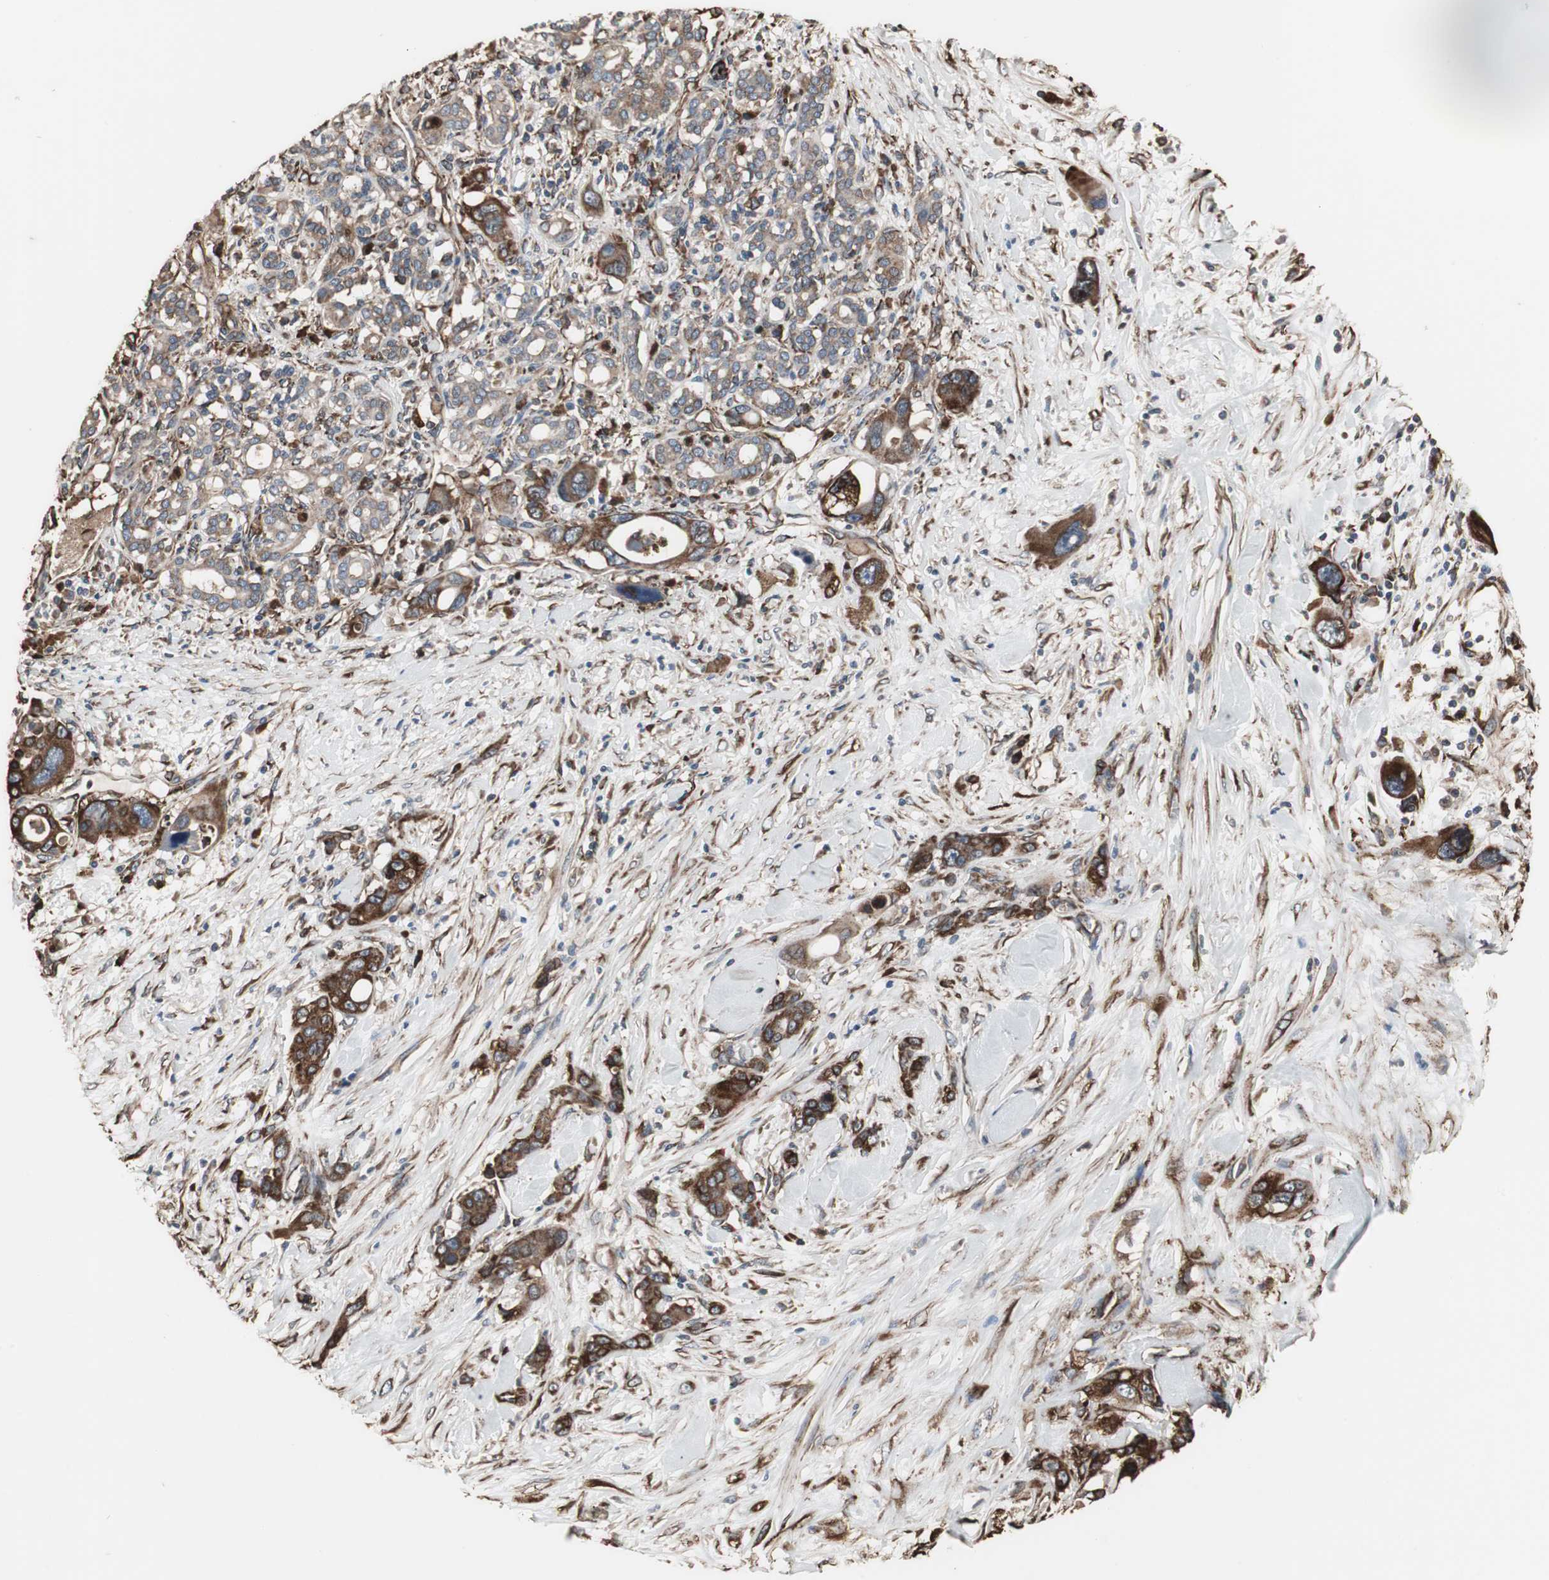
{"staining": {"intensity": "strong", "quantity": ">75%", "location": "cytoplasmic/membranous"}, "tissue": "pancreatic cancer", "cell_type": "Tumor cells", "image_type": "cancer", "snomed": [{"axis": "morphology", "description": "Adenocarcinoma, NOS"}, {"axis": "topography", "description": "Pancreas"}], "caption": "Human pancreatic adenocarcinoma stained with a protein marker exhibits strong staining in tumor cells.", "gene": "CALU", "patient": {"sex": "male", "age": 46}}